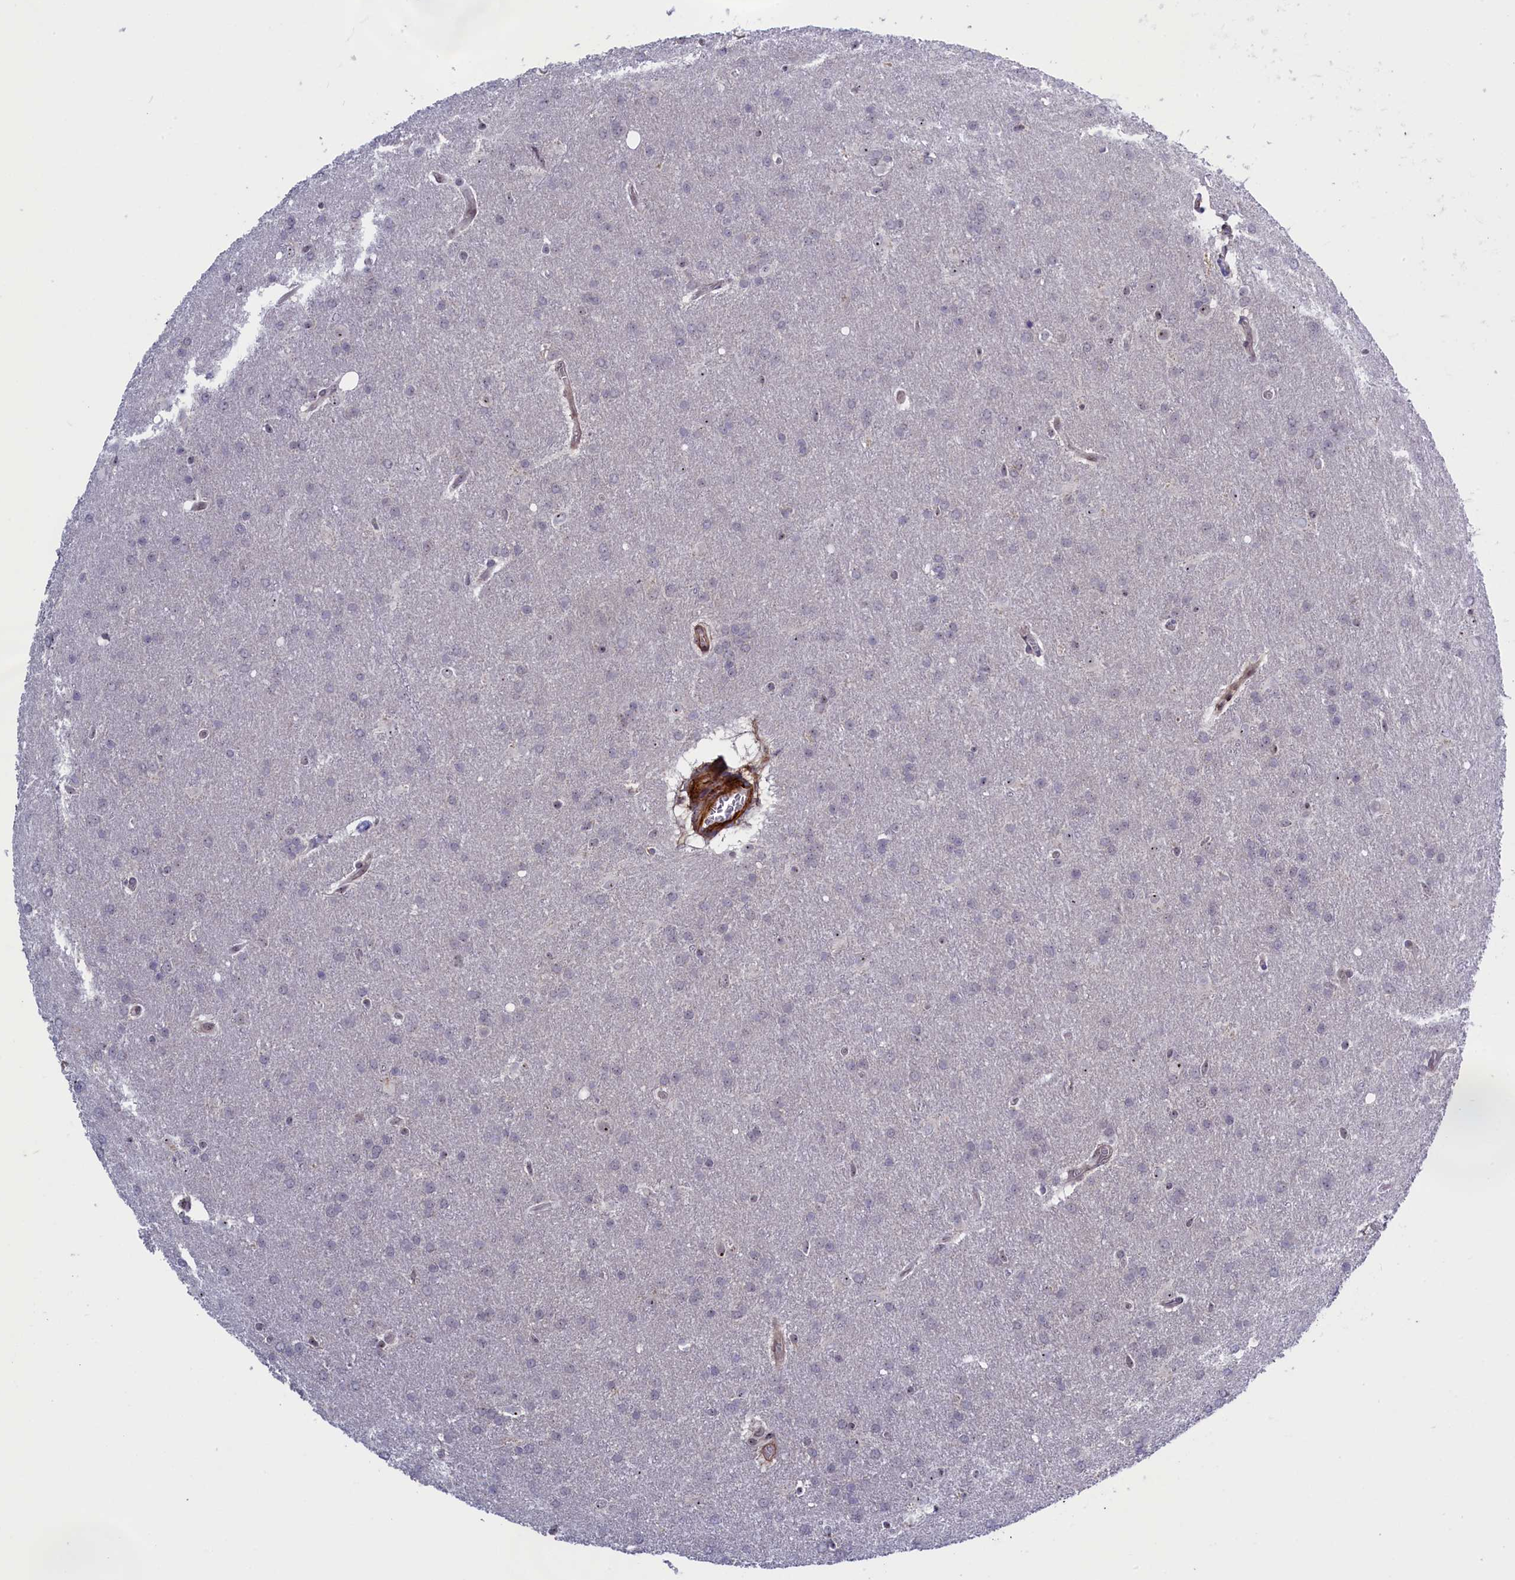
{"staining": {"intensity": "negative", "quantity": "none", "location": "none"}, "tissue": "glioma", "cell_type": "Tumor cells", "image_type": "cancer", "snomed": [{"axis": "morphology", "description": "Glioma, malignant, Low grade"}, {"axis": "topography", "description": "Brain"}], "caption": "This micrograph is of glioma stained with immunohistochemistry (IHC) to label a protein in brown with the nuclei are counter-stained blue. There is no staining in tumor cells.", "gene": "PPAN", "patient": {"sex": "female", "age": 32}}